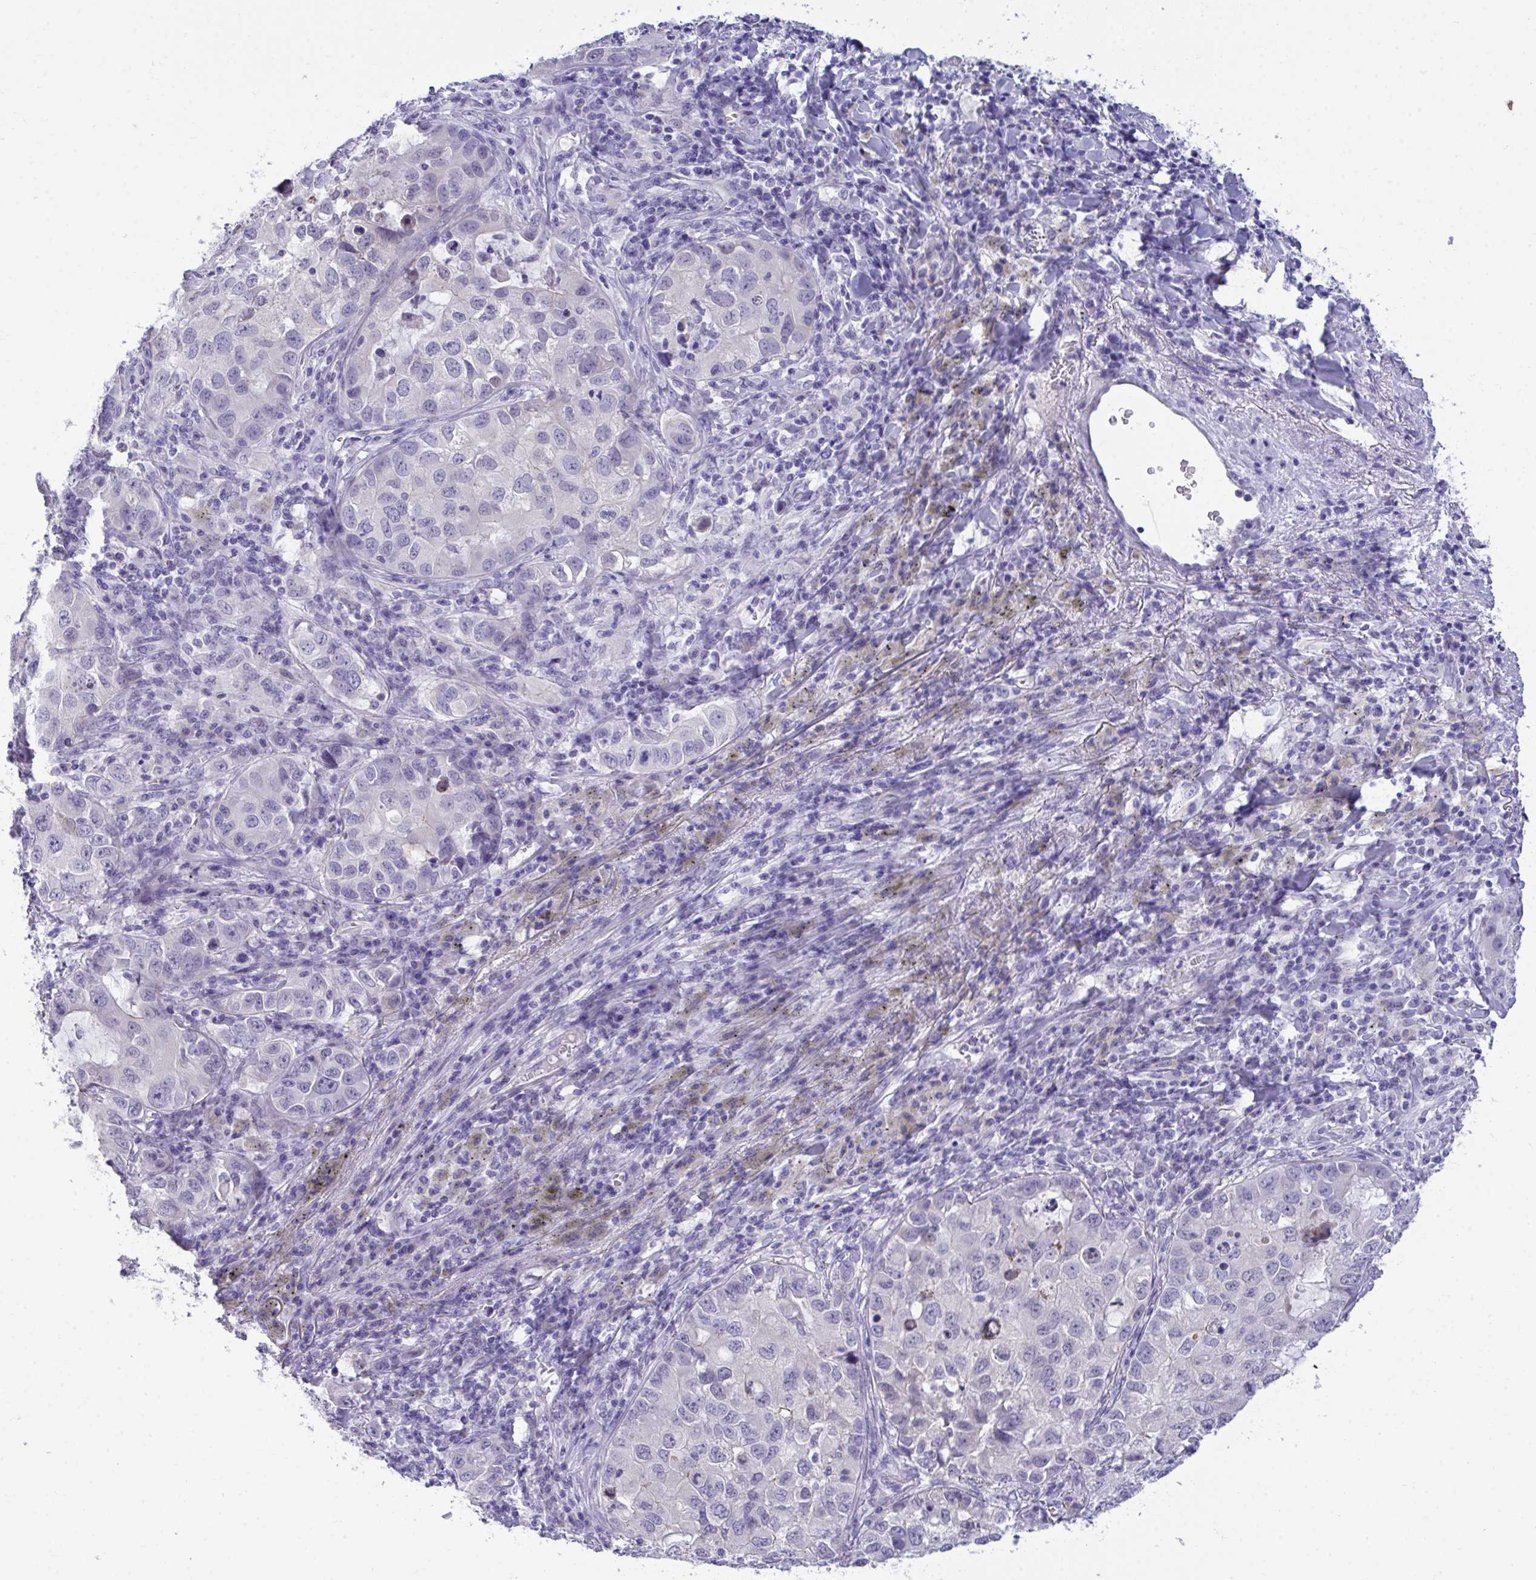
{"staining": {"intensity": "negative", "quantity": "none", "location": "none"}, "tissue": "lung cancer", "cell_type": "Tumor cells", "image_type": "cancer", "snomed": [{"axis": "morphology", "description": "Normal morphology"}, {"axis": "morphology", "description": "Adenocarcinoma, NOS"}, {"axis": "topography", "description": "Lymph node"}, {"axis": "topography", "description": "Lung"}], "caption": "Histopathology image shows no significant protein positivity in tumor cells of adenocarcinoma (lung).", "gene": "TMCO5A", "patient": {"sex": "female", "age": 51}}